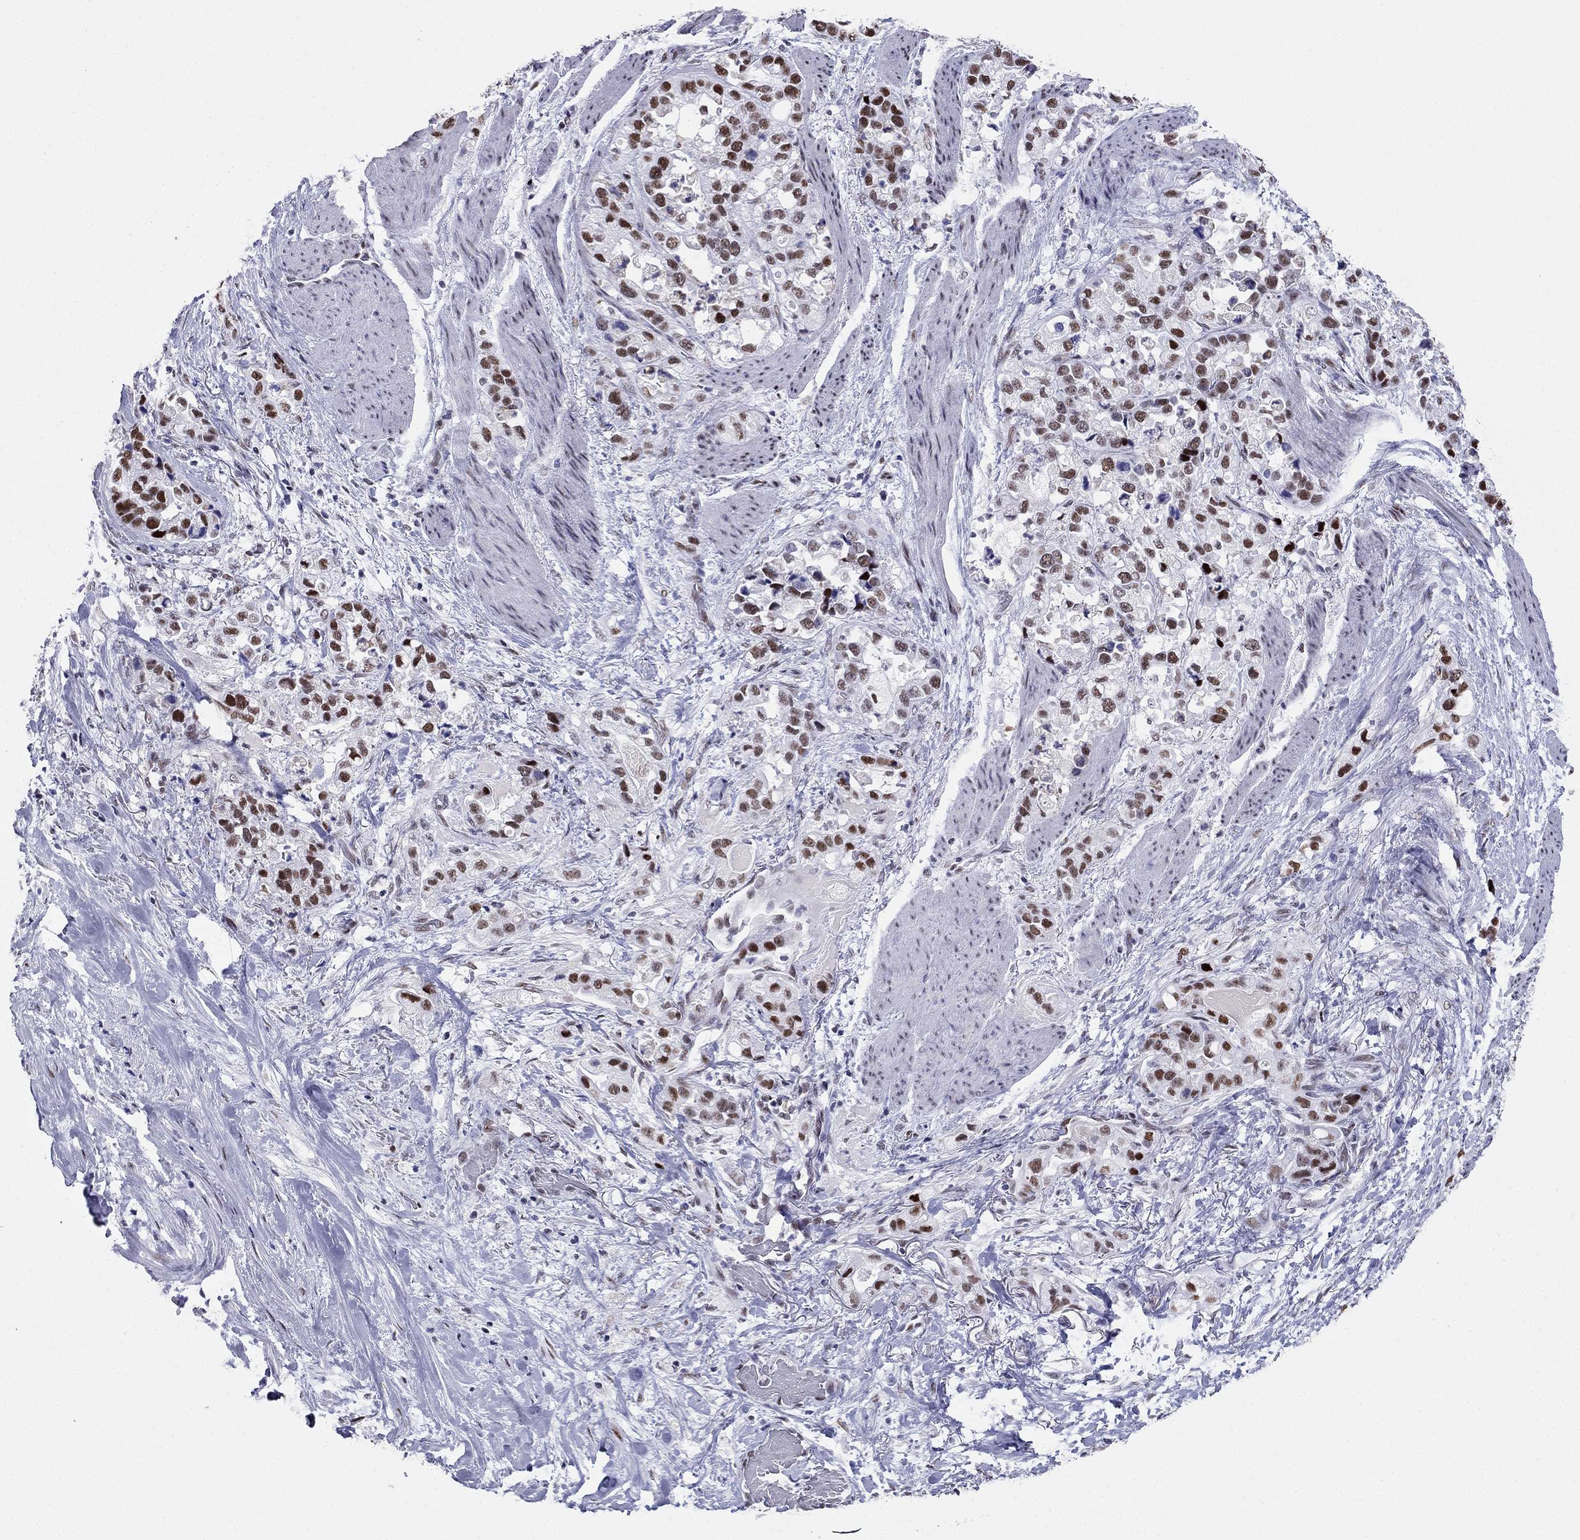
{"staining": {"intensity": "strong", "quantity": "25%-75%", "location": "nuclear"}, "tissue": "stomach cancer", "cell_type": "Tumor cells", "image_type": "cancer", "snomed": [{"axis": "morphology", "description": "Adenocarcinoma, NOS"}, {"axis": "topography", "description": "Stomach"}], "caption": "High-magnification brightfield microscopy of stomach cancer (adenocarcinoma) stained with DAB (brown) and counterstained with hematoxylin (blue). tumor cells exhibit strong nuclear expression is appreciated in approximately25%-75% of cells.", "gene": "PPM1G", "patient": {"sex": "male", "age": 59}}